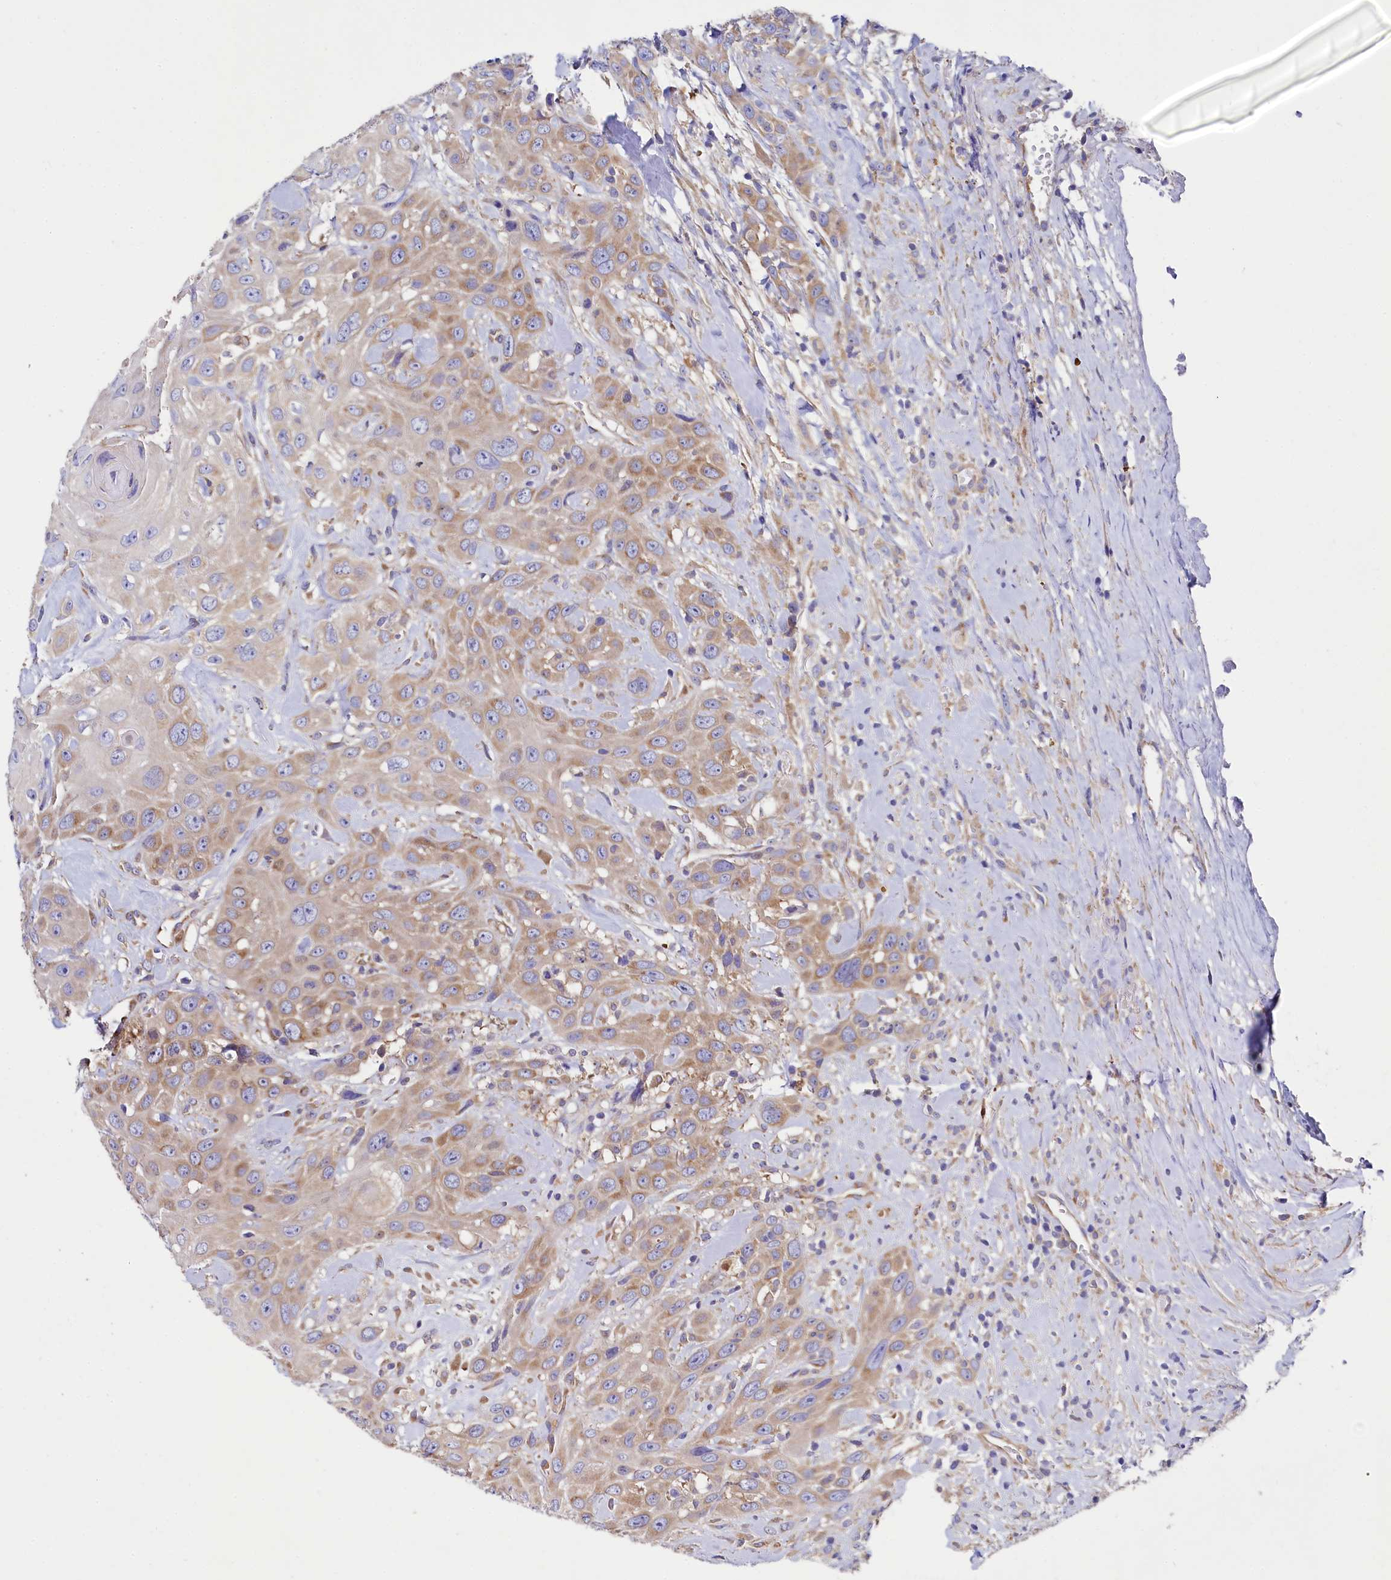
{"staining": {"intensity": "moderate", "quantity": ">75%", "location": "cytoplasmic/membranous"}, "tissue": "head and neck cancer", "cell_type": "Tumor cells", "image_type": "cancer", "snomed": [{"axis": "morphology", "description": "Squamous cell carcinoma, NOS"}, {"axis": "topography", "description": "Head-Neck"}], "caption": "Head and neck squamous cell carcinoma stained with DAB (3,3'-diaminobenzidine) immunohistochemistry (IHC) exhibits medium levels of moderate cytoplasmic/membranous staining in about >75% of tumor cells.", "gene": "QARS1", "patient": {"sex": "male", "age": 81}}